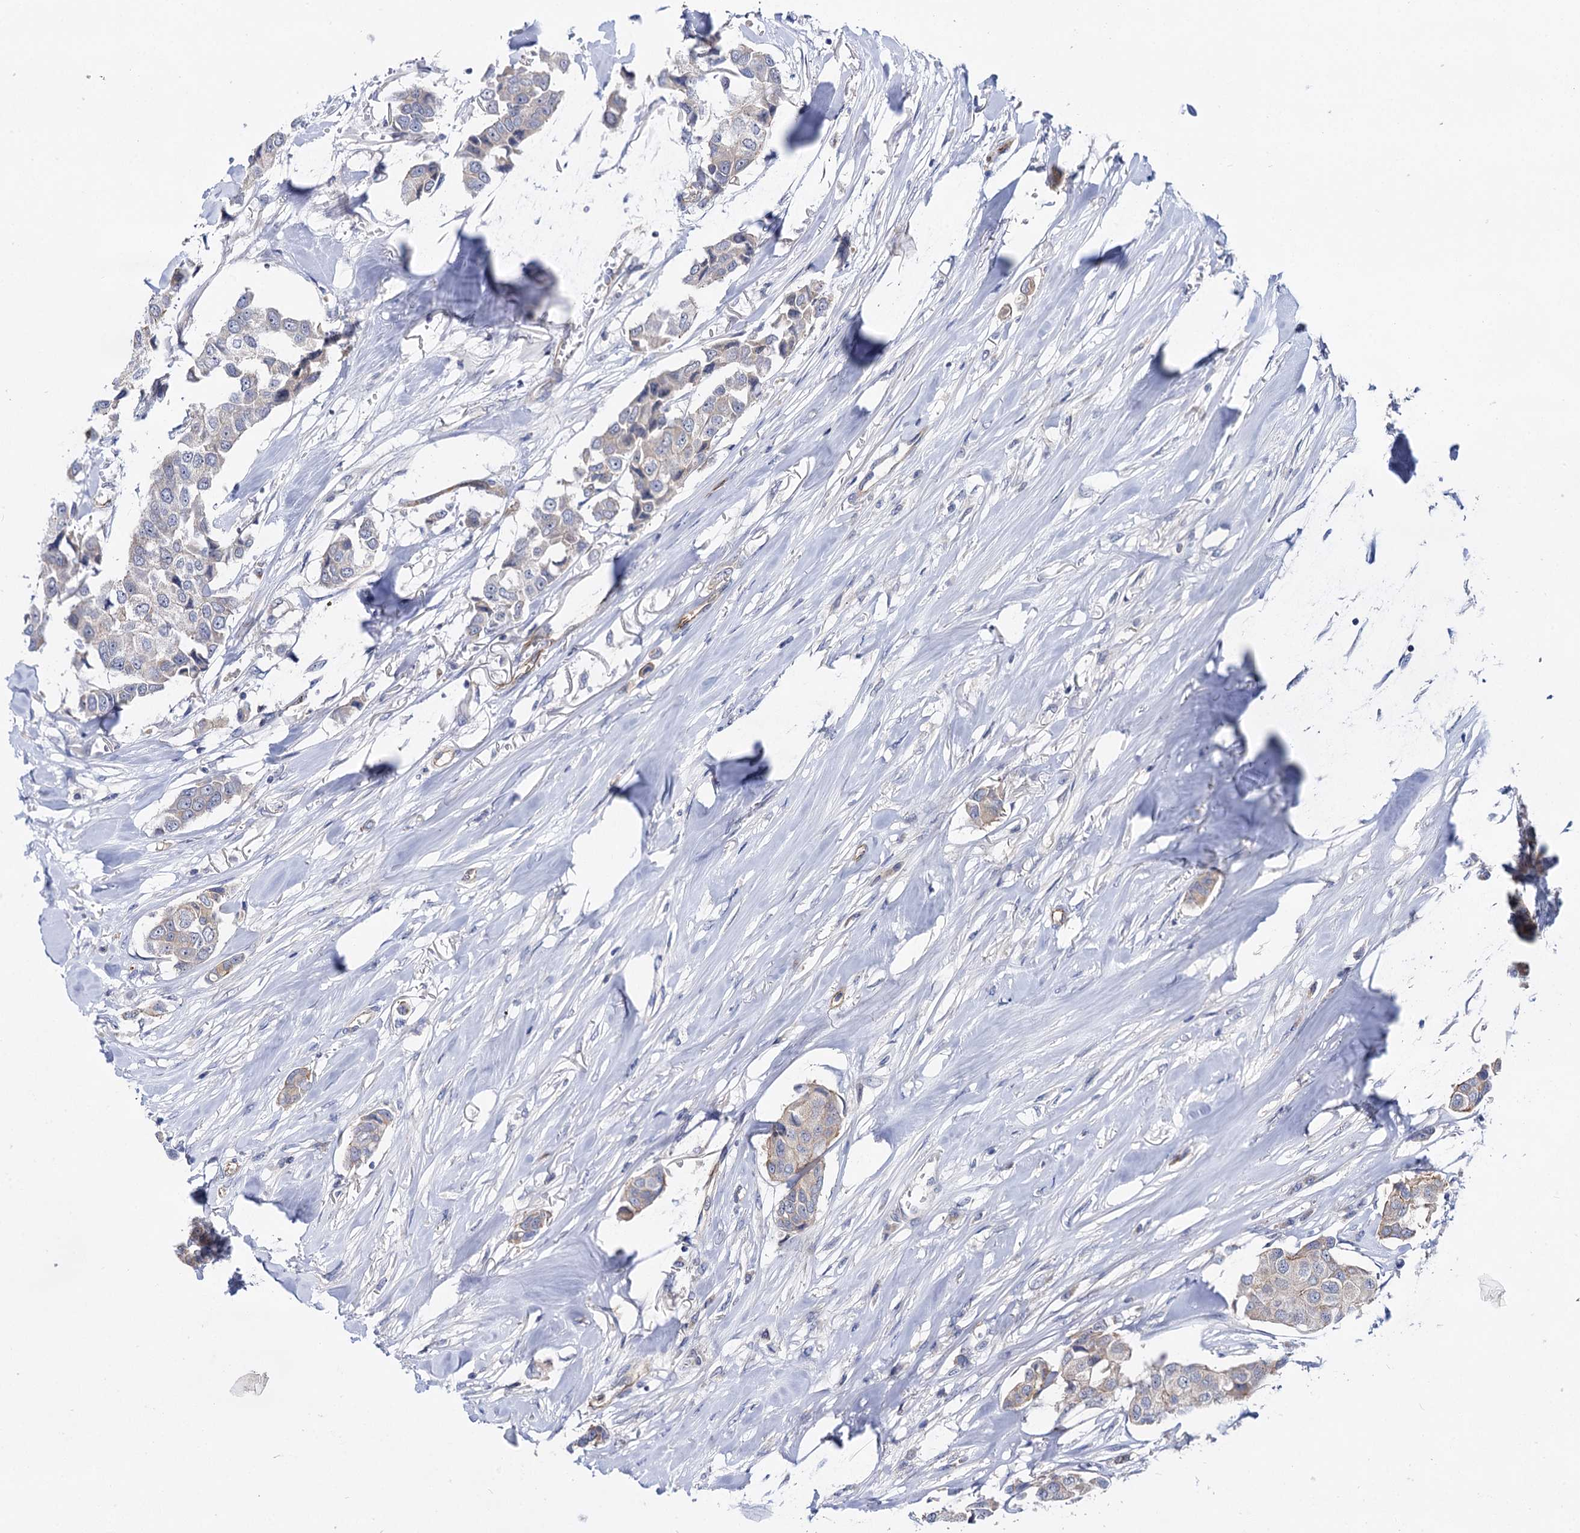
{"staining": {"intensity": "weak", "quantity": "<25%", "location": "cytoplasmic/membranous"}, "tissue": "breast cancer", "cell_type": "Tumor cells", "image_type": "cancer", "snomed": [{"axis": "morphology", "description": "Duct carcinoma"}, {"axis": "topography", "description": "Breast"}], "caption": "Micrograph shows no significant protein positivity in tumor cells of breast intraductal carcinoma.", "gene": "ABLIM1", "patient": {"sex": "female", "age": 80}}